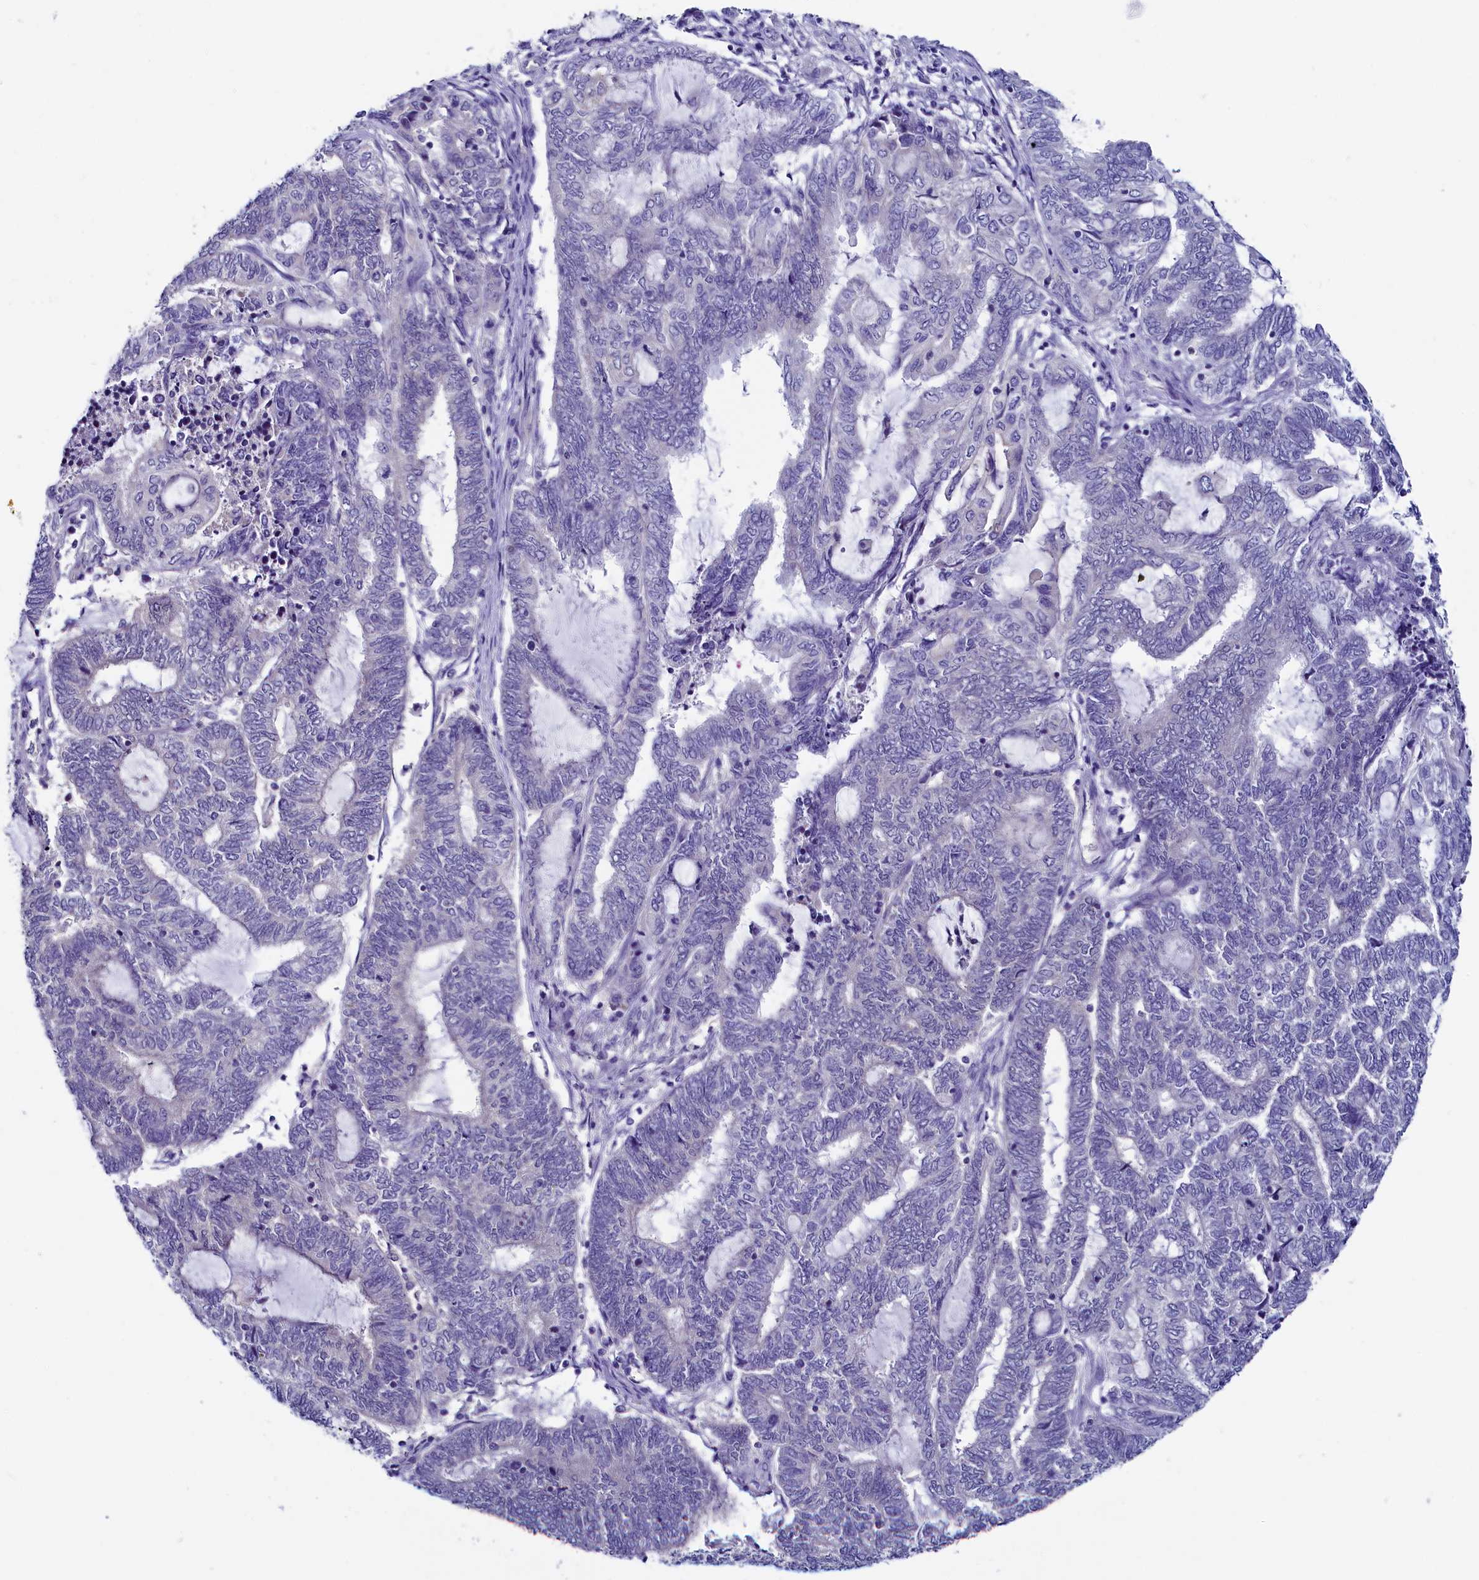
{"staining": {"intensity": "negative", "quantity": "none", "location": "none"}, "tissue": "endometrial cancer", "cell_type": "Tumor cells", "image_type": "cancer", "snomed": [{"axis": "morphology", "description": "Adenocarcinoma, NOS"}, {"axis": "topography", "description": "Uterus"}, {"axis": "topography", "description": "Endometrium"}], "caption": "IHC of human endometrial cancer (adenocarcinoma) shows no positivity in tumor cells.", "gene": "CIAPIN1", "patient": {"sex": "female", "age": 70}}